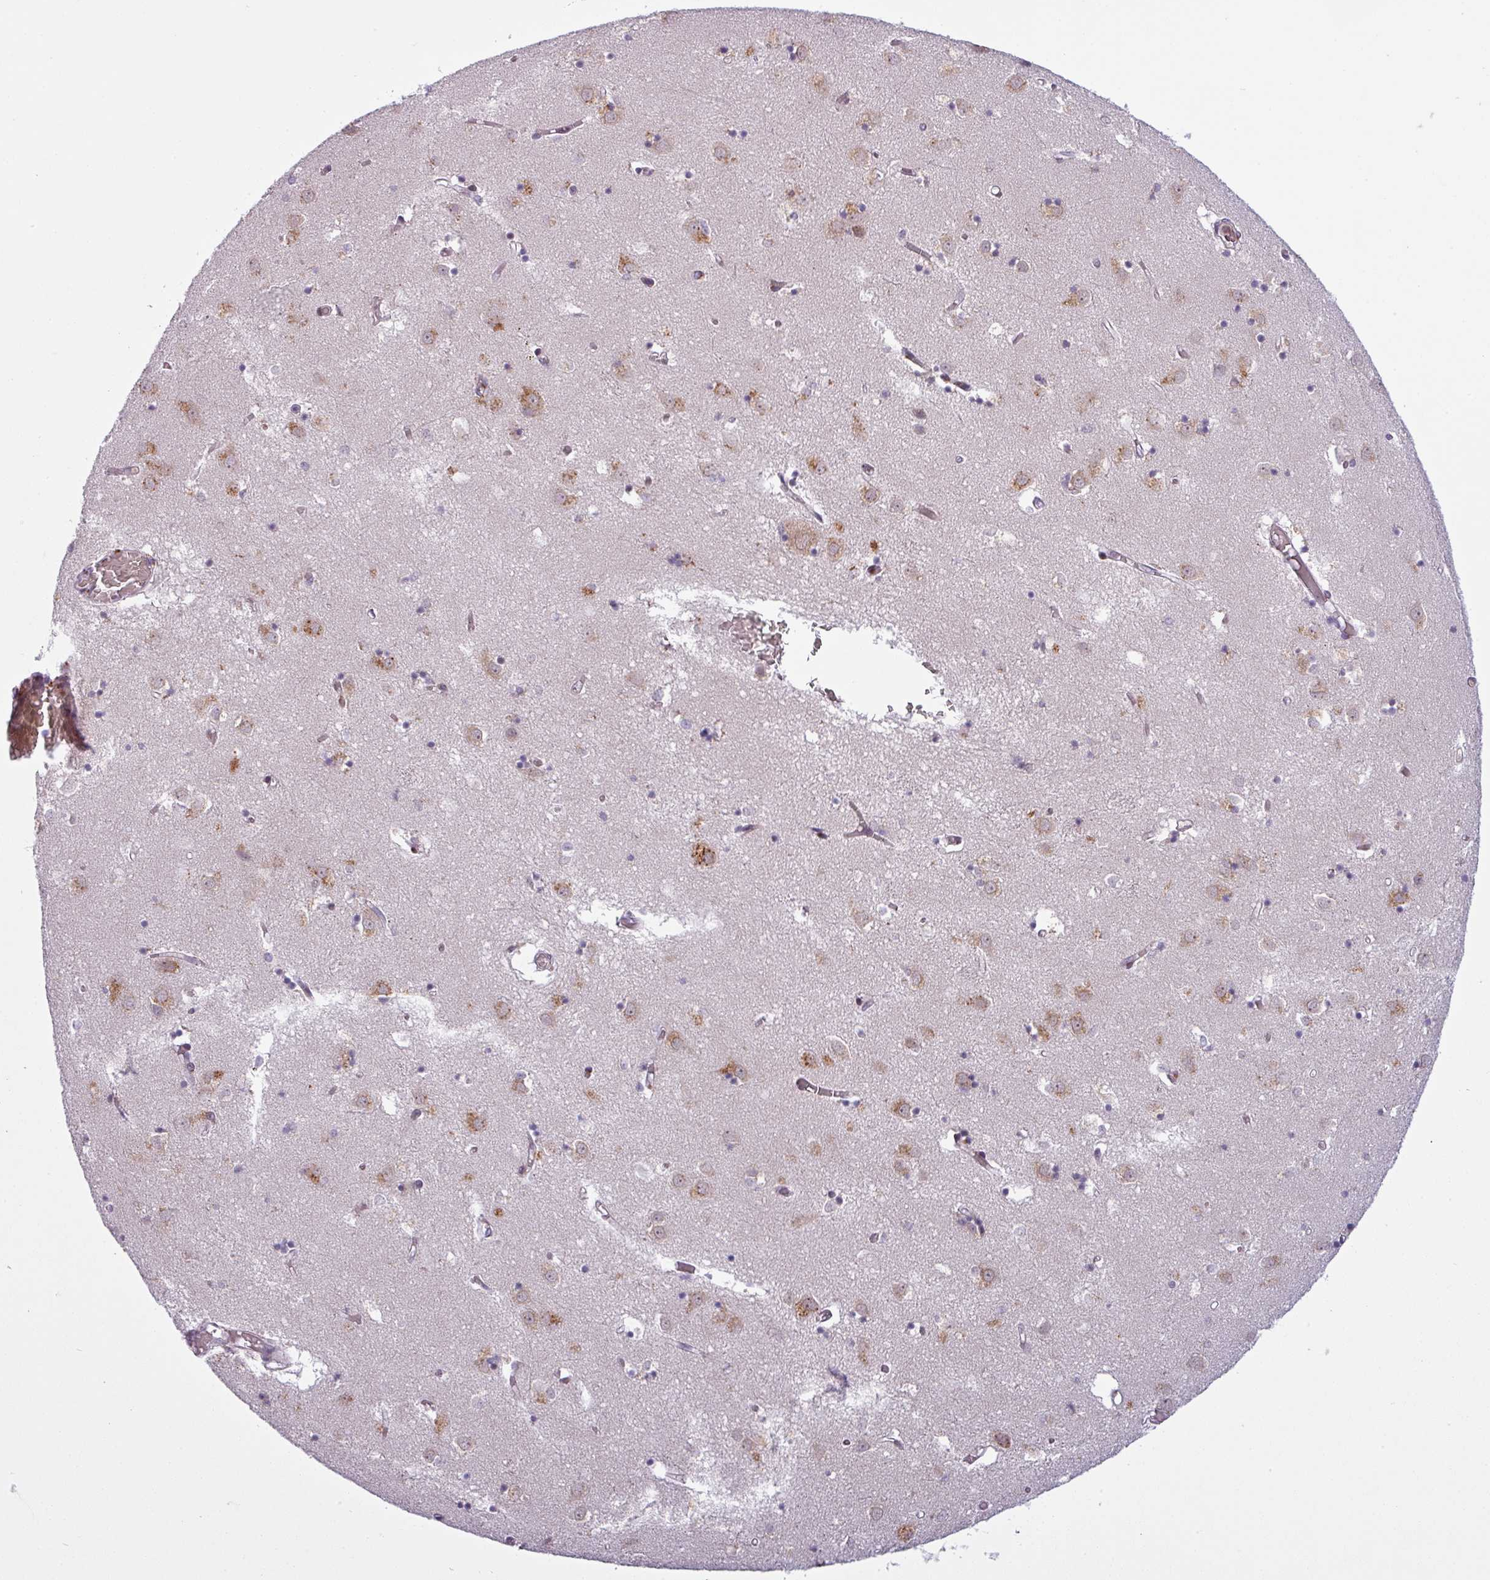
{"staining": {"intensity": "negative", "quantity": "none", "location": "none"}, "tissue": "caudate", "cell_type": "Glial cells", "image_type": "normal", "snomed": [{"axis": "morphology", "description": "Normal tissue, NOS"}, {"axis": "topography", "description": "Lateral ventricle wall"}], "caption": "IHC micrograph of benign caudate stained for a protein (brown), which shows no expression in glial cells. (DAB (3,3'-diaminobenzidine) IHC, high magnification).", "gene": "MAP7D2", "patient": {"sex": "male", "age": 70}}